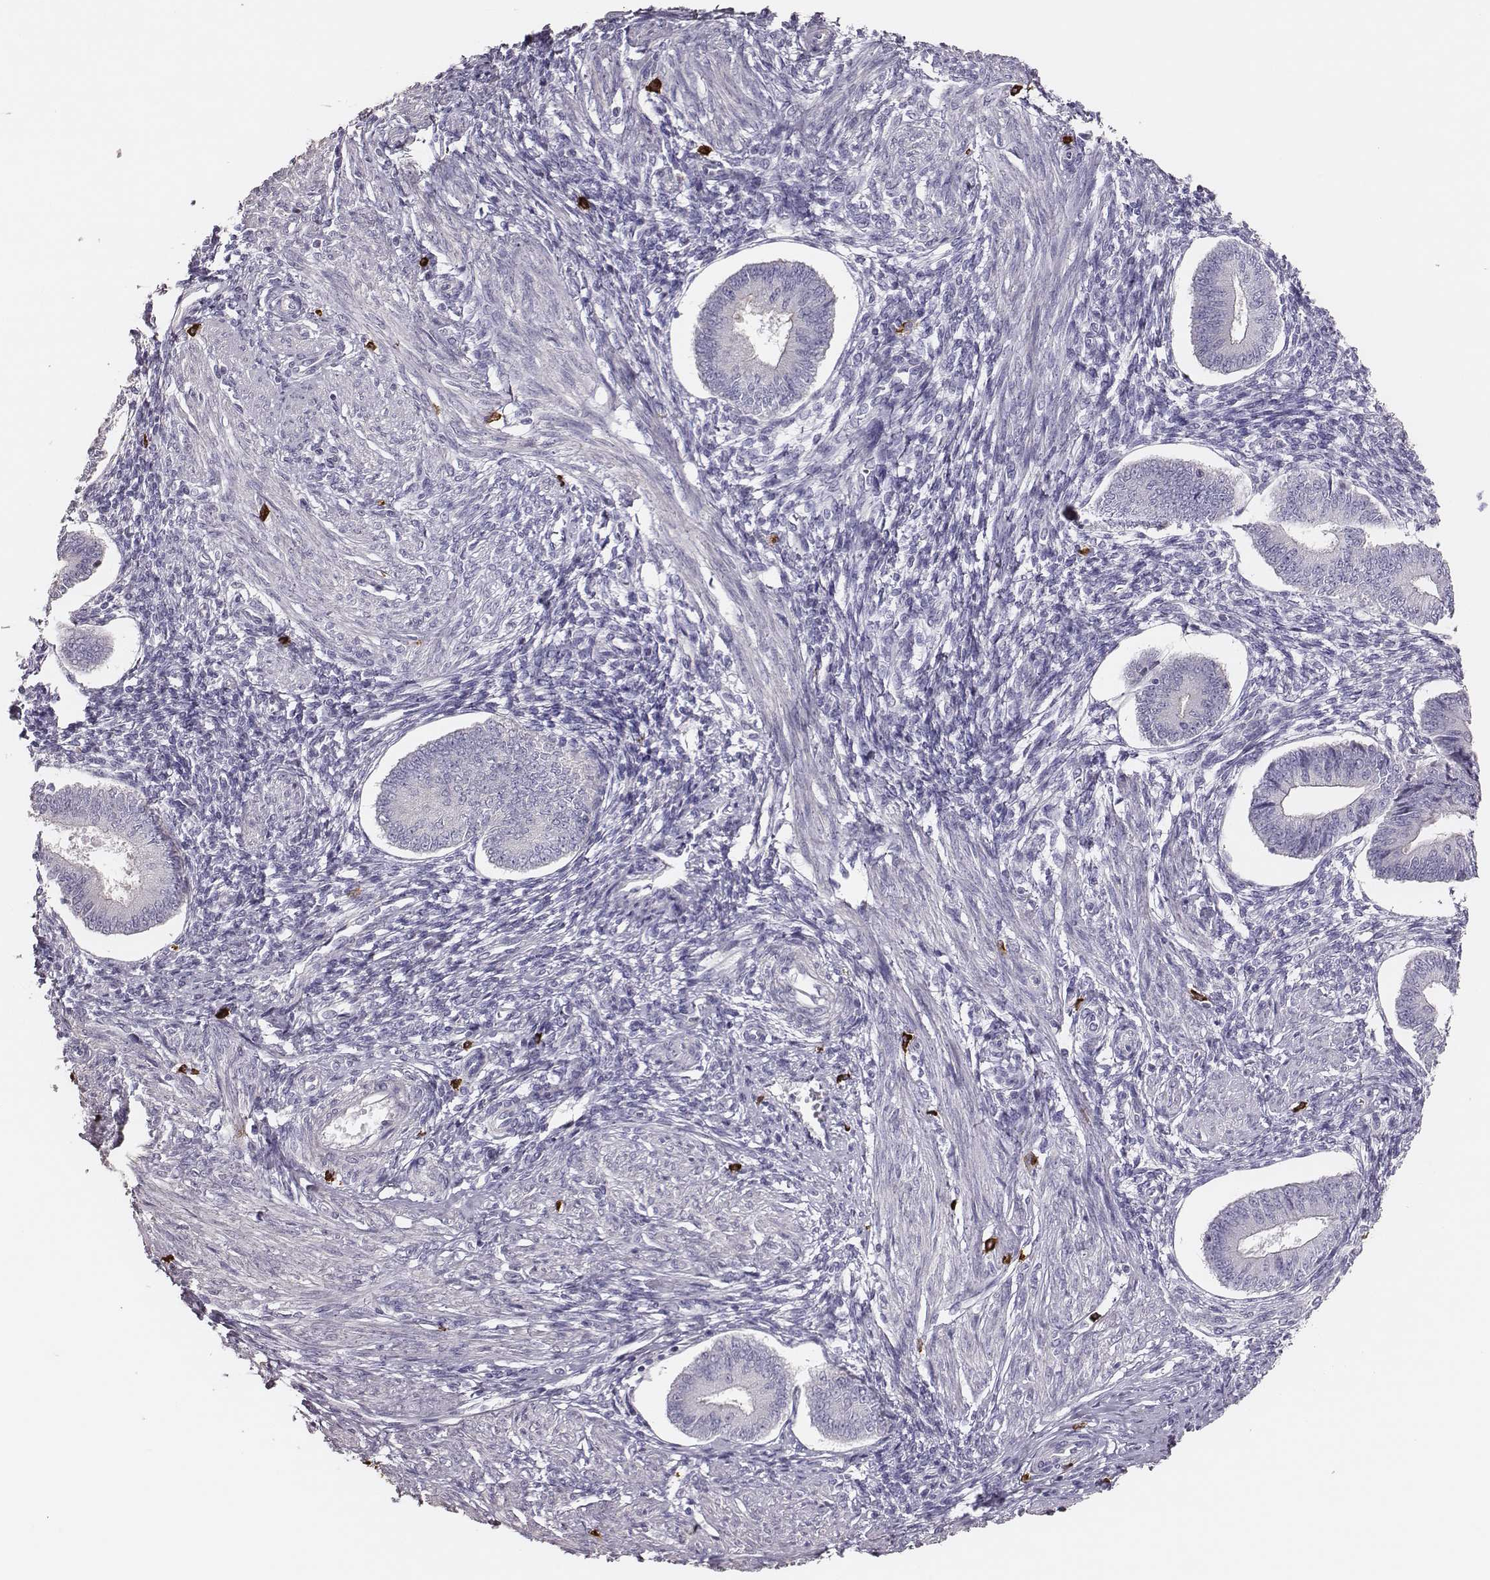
{"staining": {"intensity": "negative", "quantity": "none", "location": "none"}, "tissue": "endometrium", "cell_type": "Cells in endometrial stroma", "image_type": "normal", "snomed": [{"axis": "morphology", "description": "Normal tissue, NOS"}, {"axis": "topography", "description": "Endometrium"}], "caption": "Protein analysis of unremarkable endometrium reveals no significant positivity in cells in endometrial stroma.", "gene": "P2RY10", "patient": {"sex": "female", "age": 42}}